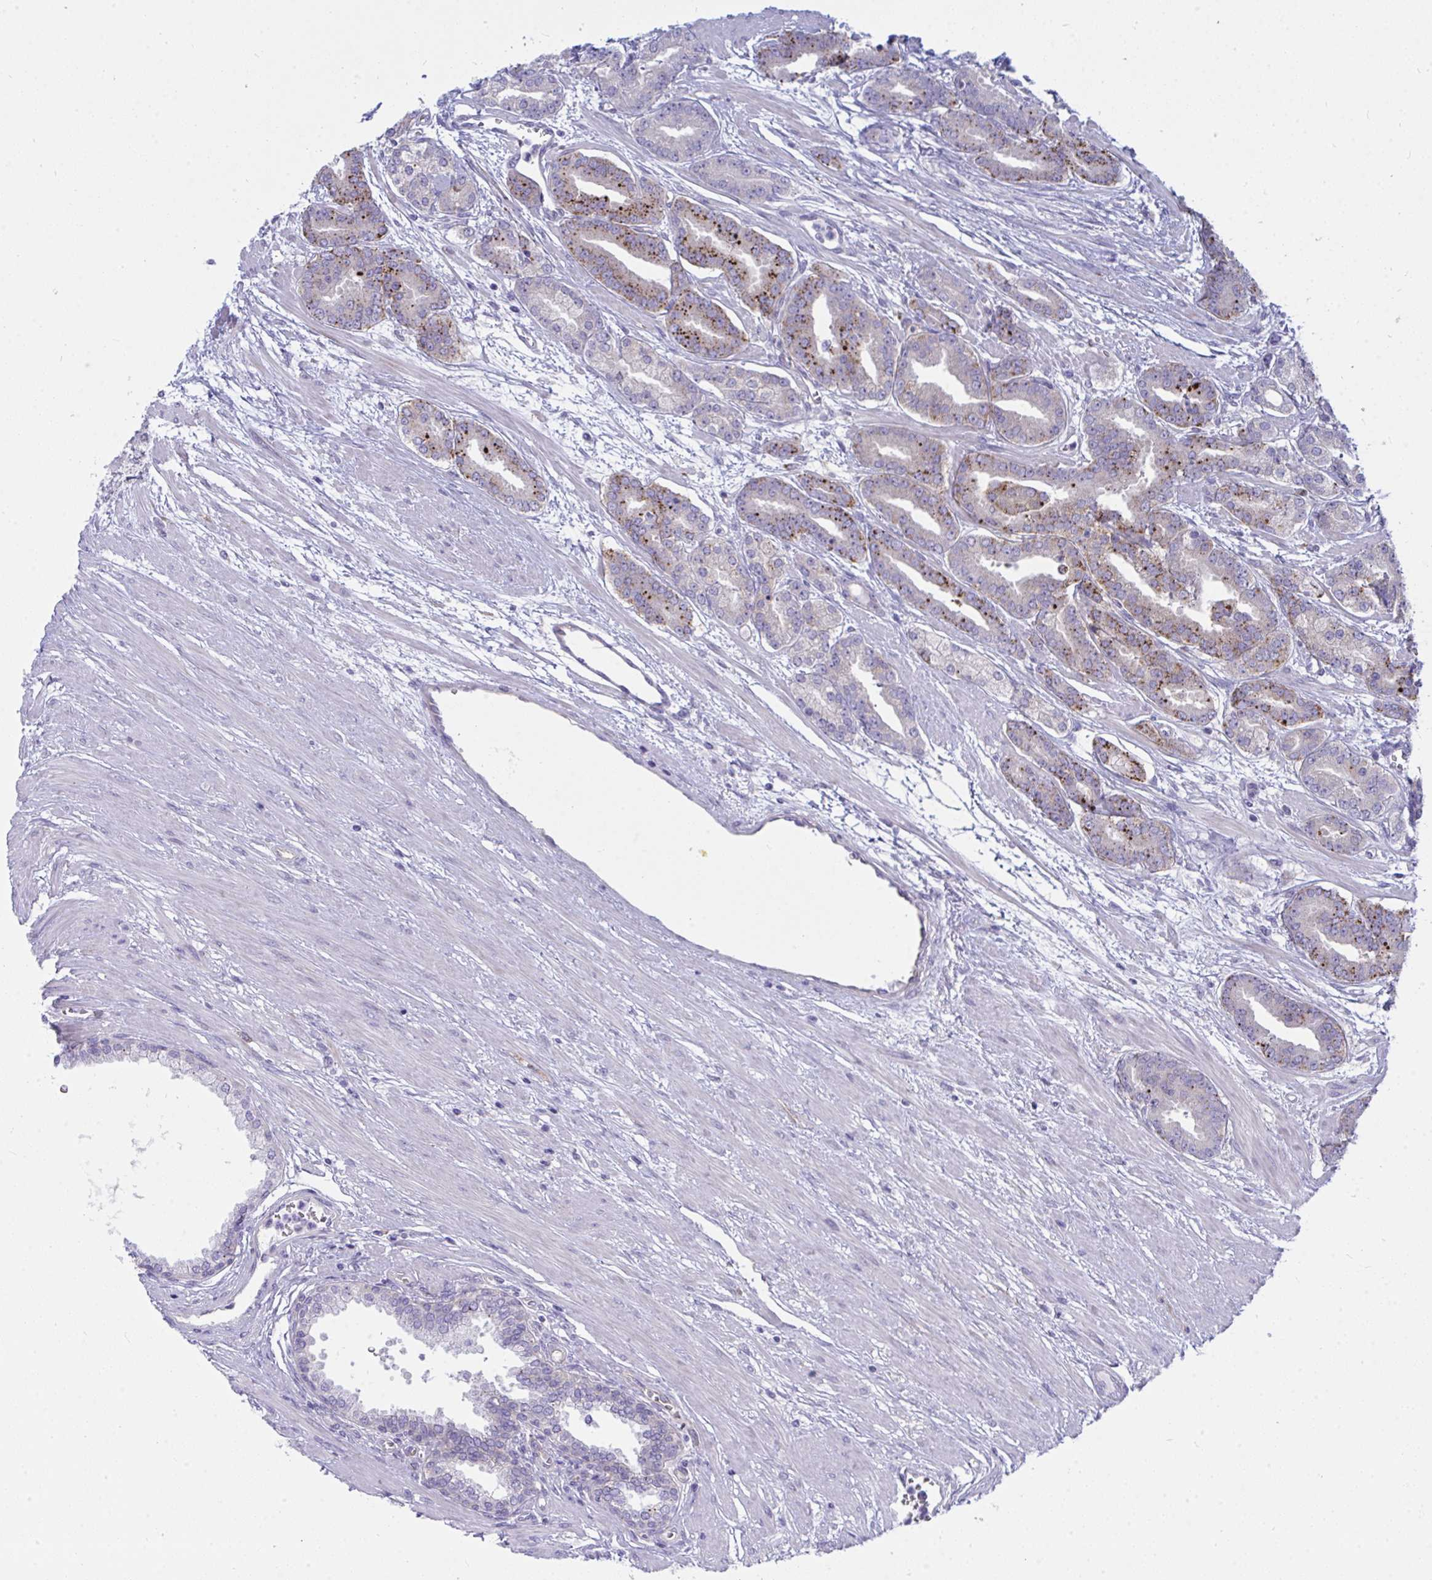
{"staining": {"intensity": "strong", "quantity": "25%-75%", "location": "cytoplasmic/membranous"}, "tissue": "prostate cancer", "cell_type": "Tumor cells", "image_type": "cancer", "snomed": [{"axis": "morphology", "description": "Adenocarcinoma, High grade"}, {"axis": "topography", "description": "Prostate"}], "caption": "This image demonstrates immunohistochemistry staining of prostate high-grade adenocarcinoma, with high strong cytoplasmic/membranous positivity in about 25%-75% of tumor cells.", "gene": "GAB1", "patient": {"sex": "male", "age": 60}}